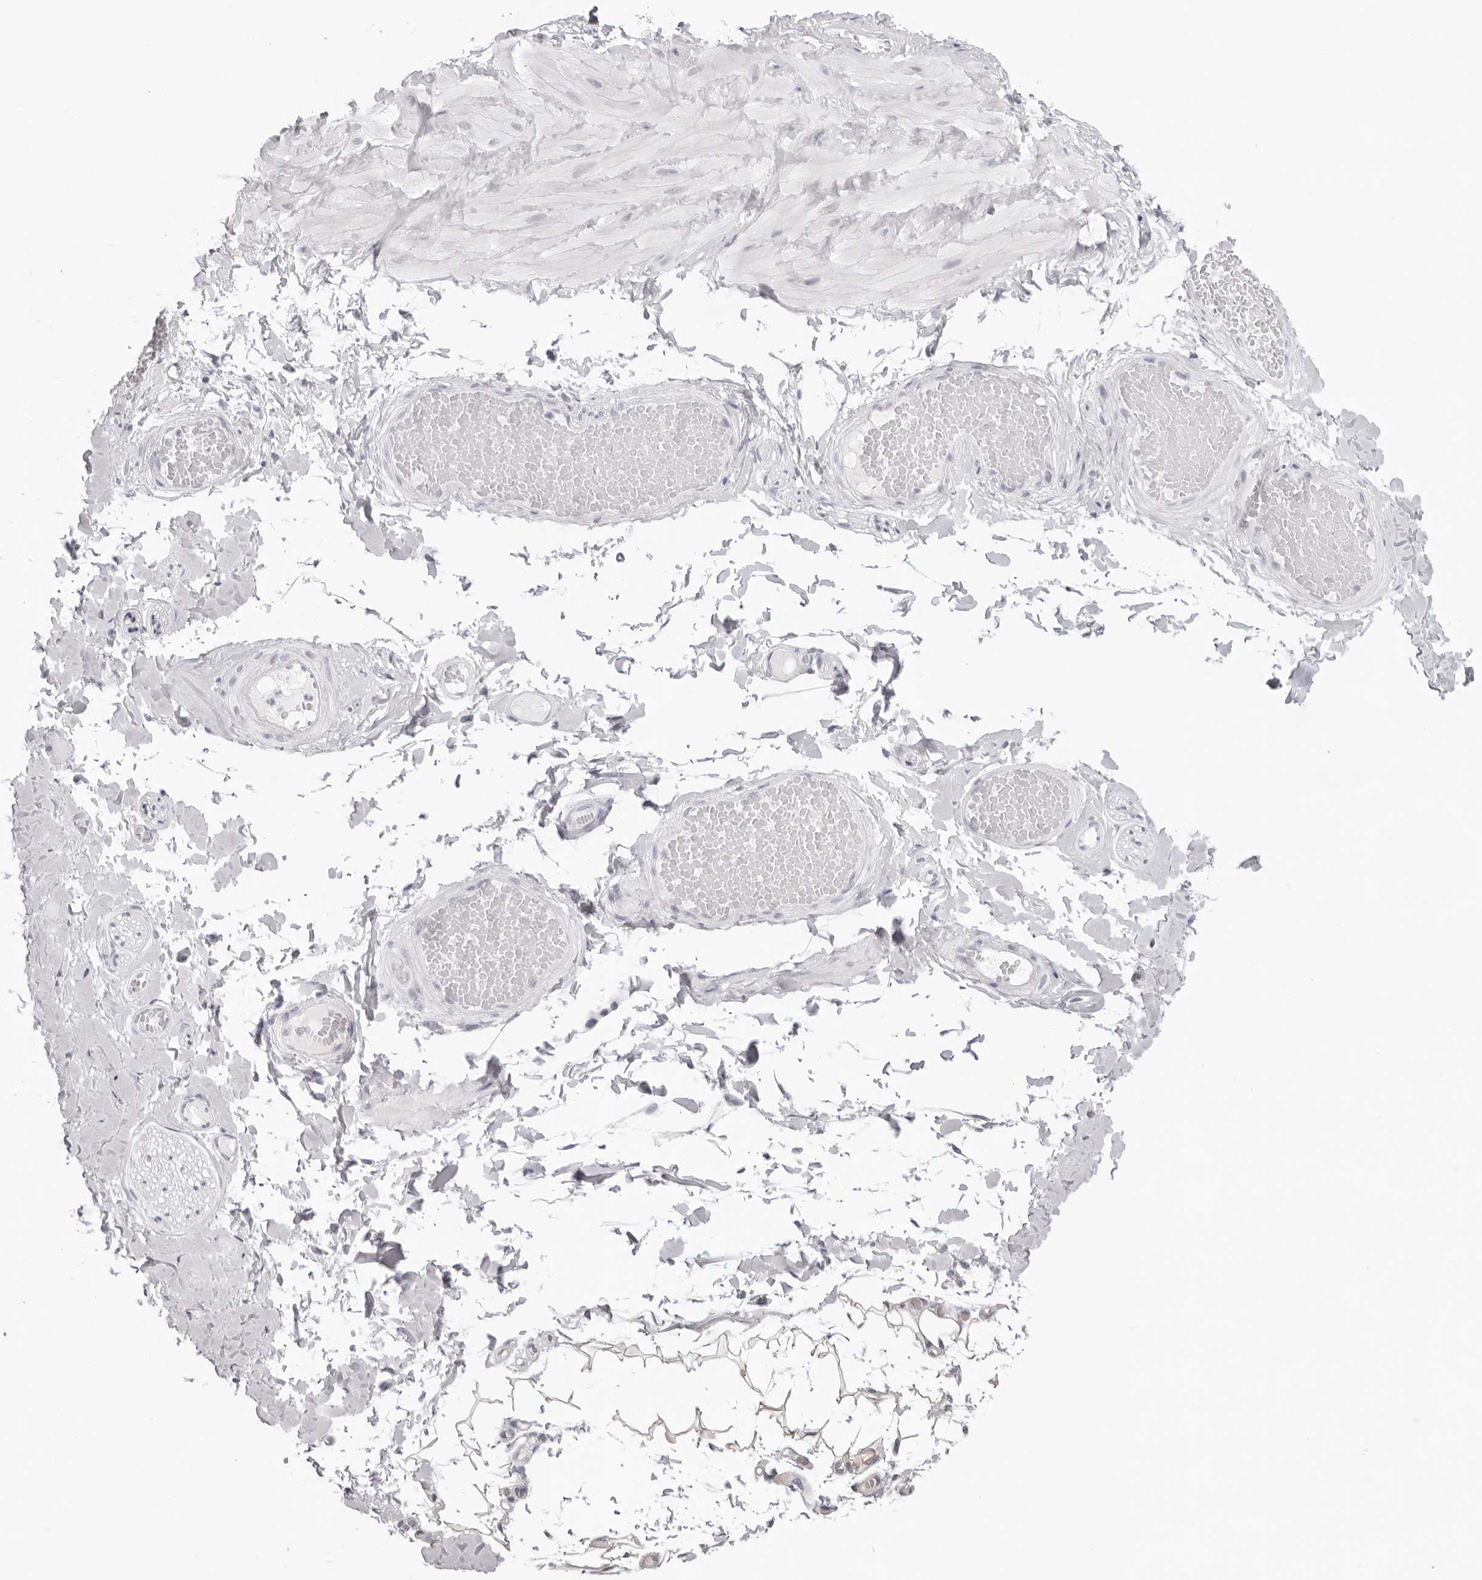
{"staining": {"intensity": "negative", "quantity": "none", "location": "none"}, "tissue": "adipose tissue", "cell_type": "Adipocytes", "image_type": "normal", "snomed": [{"axis": "morphology", "description": "Normal tissue, NOS"}, {"axis": "topography", "description": "Adipose tissue"}, {"axis": "topography", "description": "Vascular tissue"}, {"axis": "topography", "description": "Peripheral nerve tissue"}], "caption": "Micrograph shows no protein positivity in adipocytes of normal adipose tissue. Brightfield microscopy of immunohistochemistry (IHC) stained with DAB (brown) and hematoxylin (blue), captured at high magnification.", "gene": "KLK12", "patient": {"sex": "male", "age": 25}}